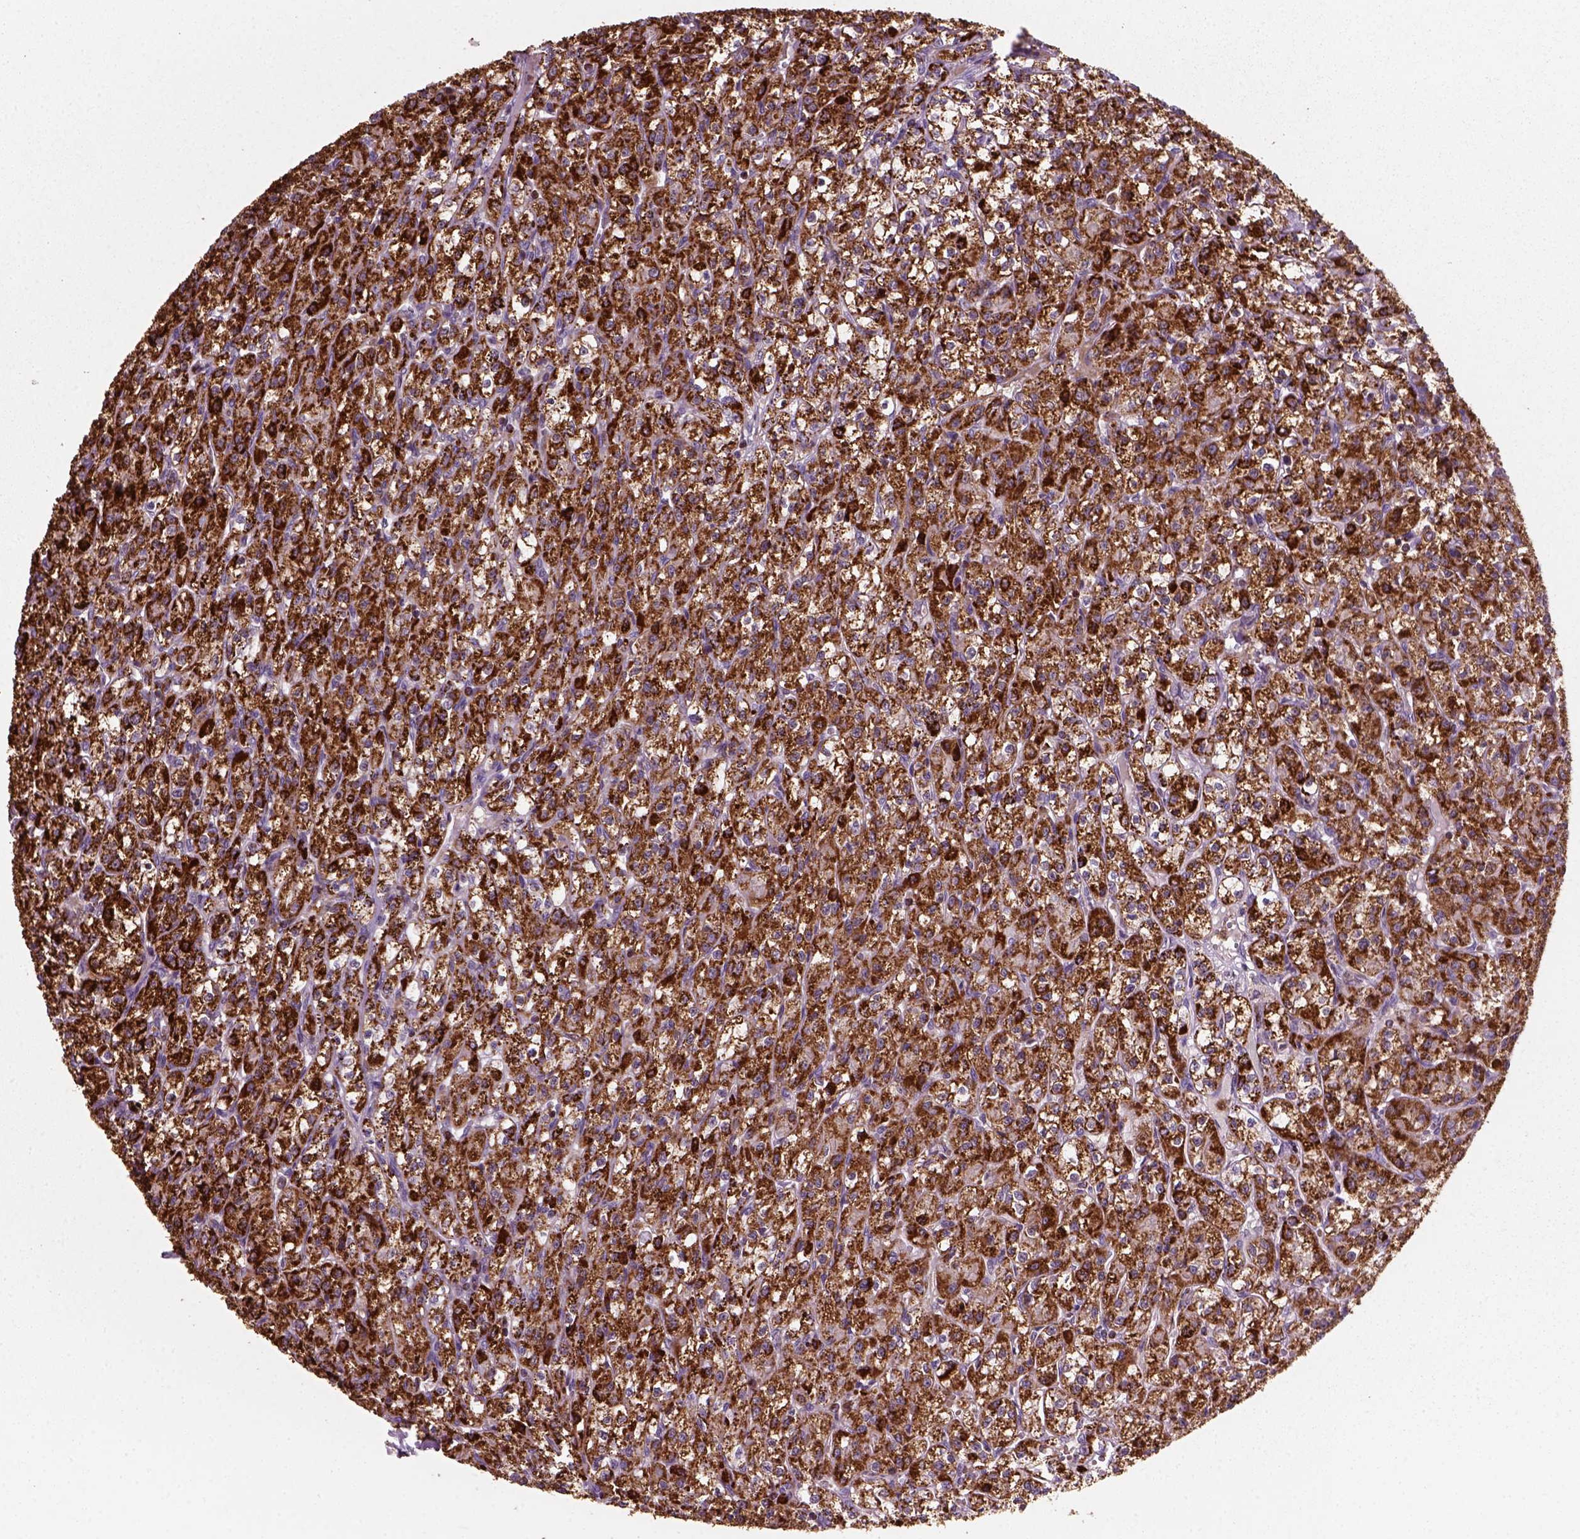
{"staining": {"intensity": "strong", "quantity": ">75%", "location": "cytoplasmic/membranous"}, "tissue": "renal cancer", "cell_type": "Tumor cells", "image_type": "cancer", "snomed": [{"axis": "morphology", "description": "Adenocarcinoma, NOS"}, {"axis": "topography", "description": "Kidney"}], "caption": "Renal cancer (adenocarcinoma) stained for a protein (brown) displays strong cytoplasmic/membranous positive positivity in about >75% of tumor cells.", "gene": "NUDT16L1", "patient": {"sex": "female", "age": 70}}